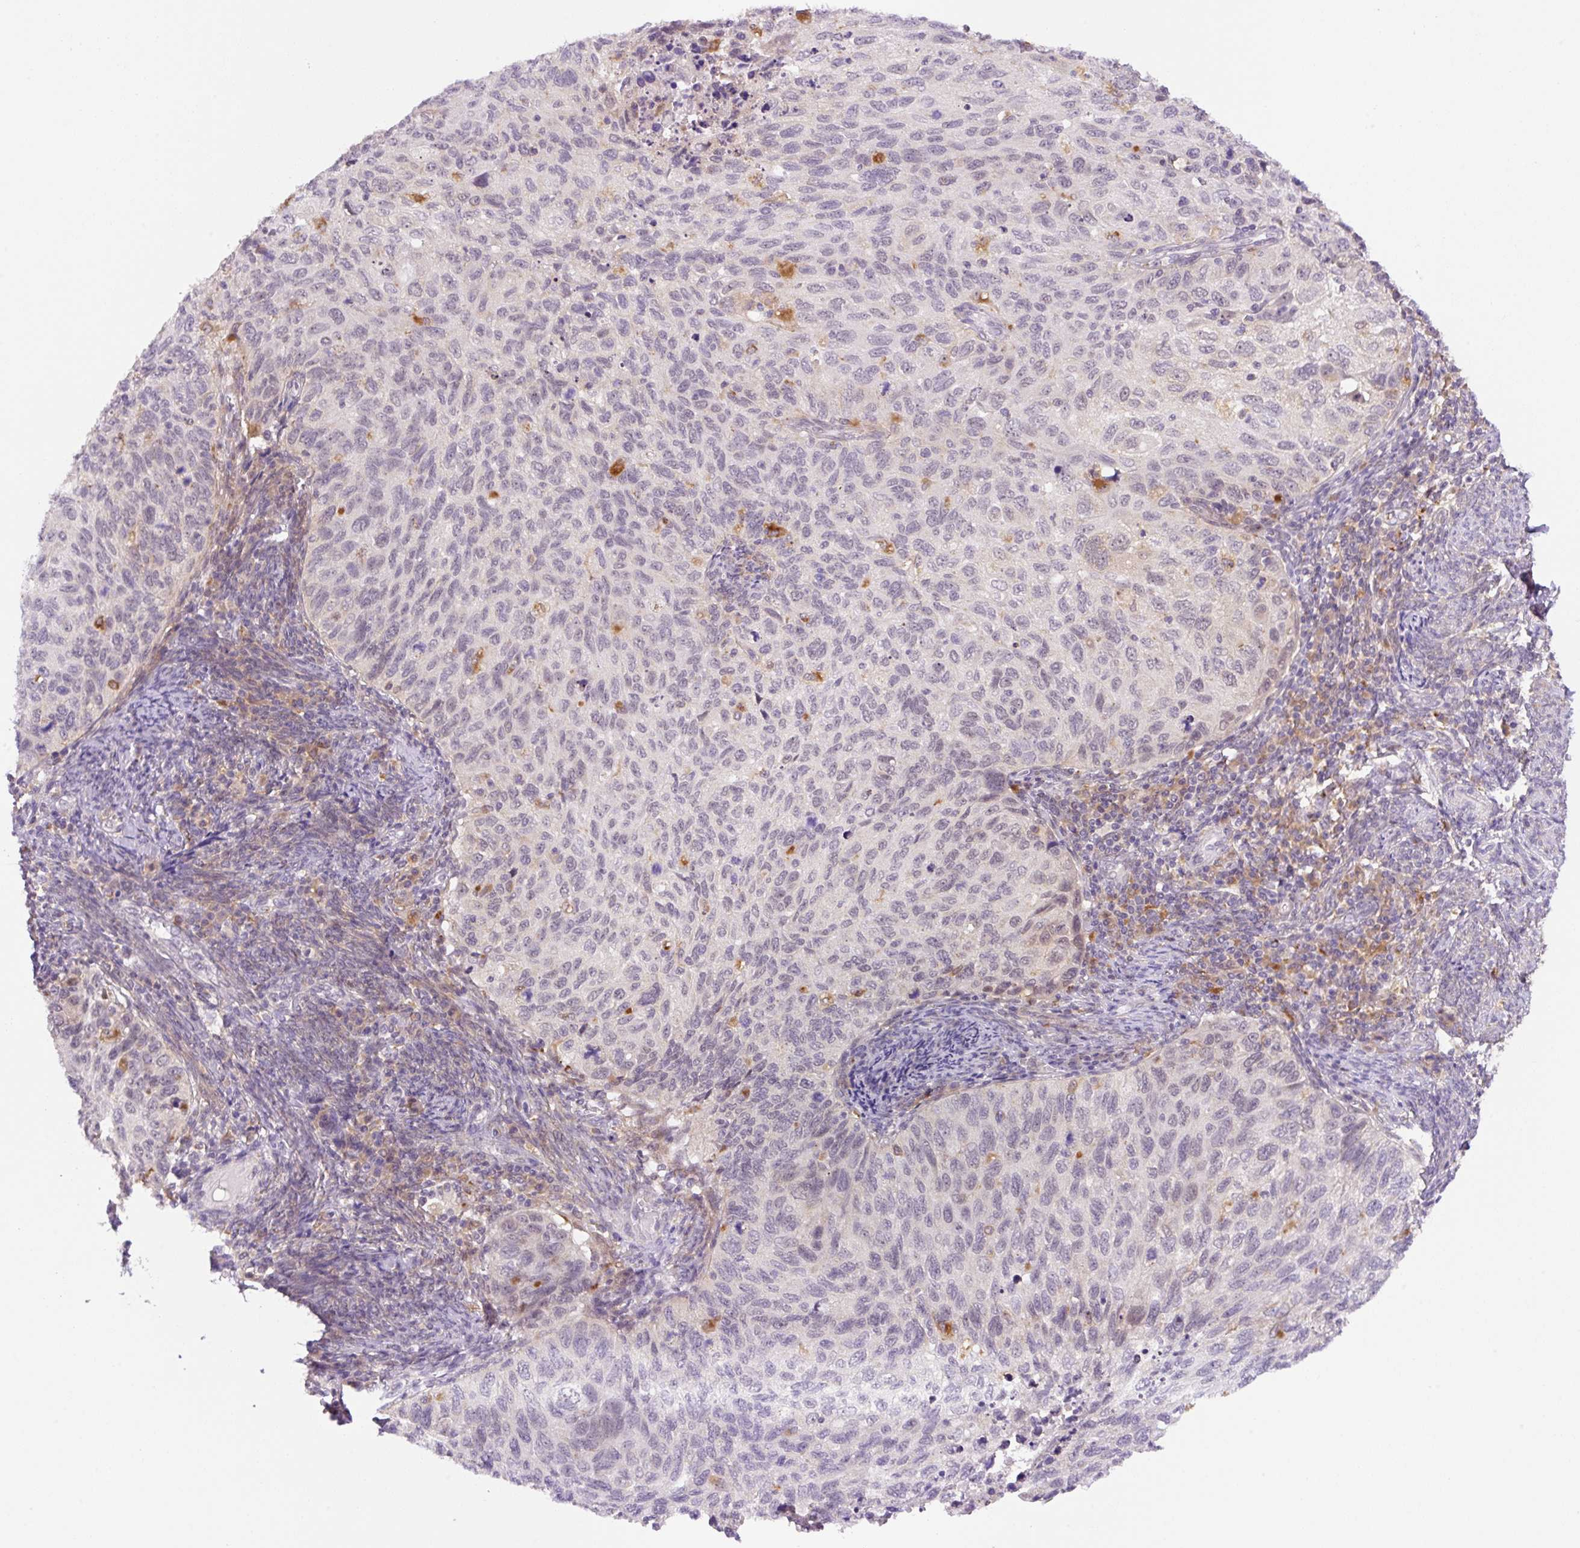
{"staining": {"intensity": "negative", "quantity": "none", "location": "none"}, "tissue": "cervical cancer", "cell_type": "Tumor cells", "image_type": "cancer", "snomed": [{"axis": "morphology", "description": "Squamous cell carcinoma, NOS"}, {"axis": "topography", "description": "Cervix"}], "caption": "Immunohistochemistry histopathology image of neoplastic tissue: squamous cell carcinoma (cervical) stained with DAB (3,3'-diaminobenzidine) shows no significant protein staining in tumor cells. (DAB IHC with hematoxylin counter stain).", "gene": "CEBPZOS", "patient": {"sex": "female", "age": 70}}